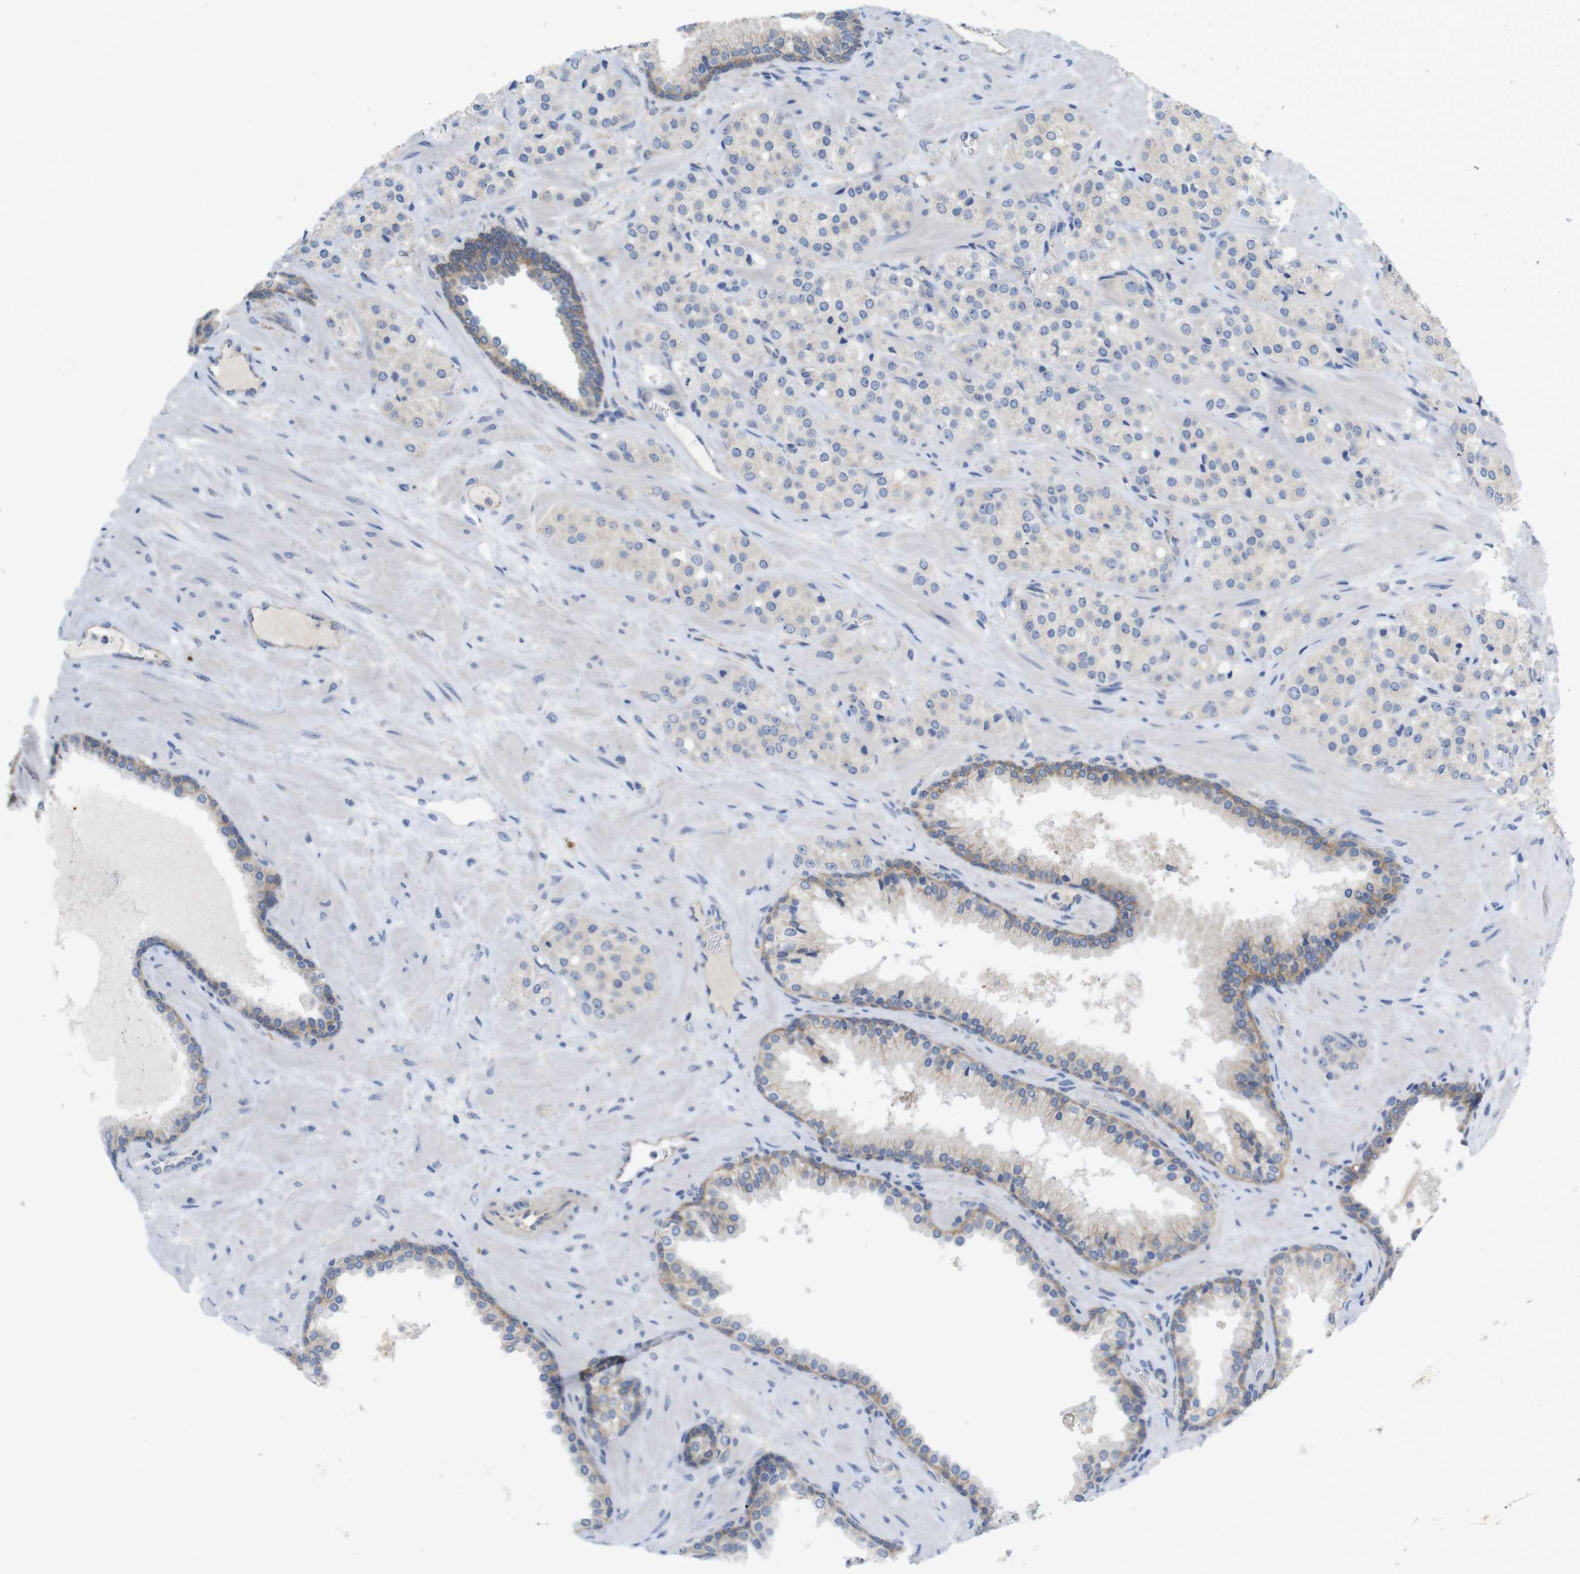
{"staining": {"intensity": "weak", "quantity": "25%-75%", "location": "cytoplasmic/membranous"}, "tissue": "prostate cancer", "cell_type": "Tumor cells", "image_type": "cancer", "snomed": [{"axis": "morphology", "description": "Adenocarcinoma, High grade"}, {"axis": "topography", "description": "Prostate"}], "caption": "Tumor cells display weak cytoplasmic/membranous positivity in about 25%-75% of cells in adenocarcinoma (high-grade) (prostate).", "gene": "KIDINS220", "patient": {"sex": "male", "age": 64}}